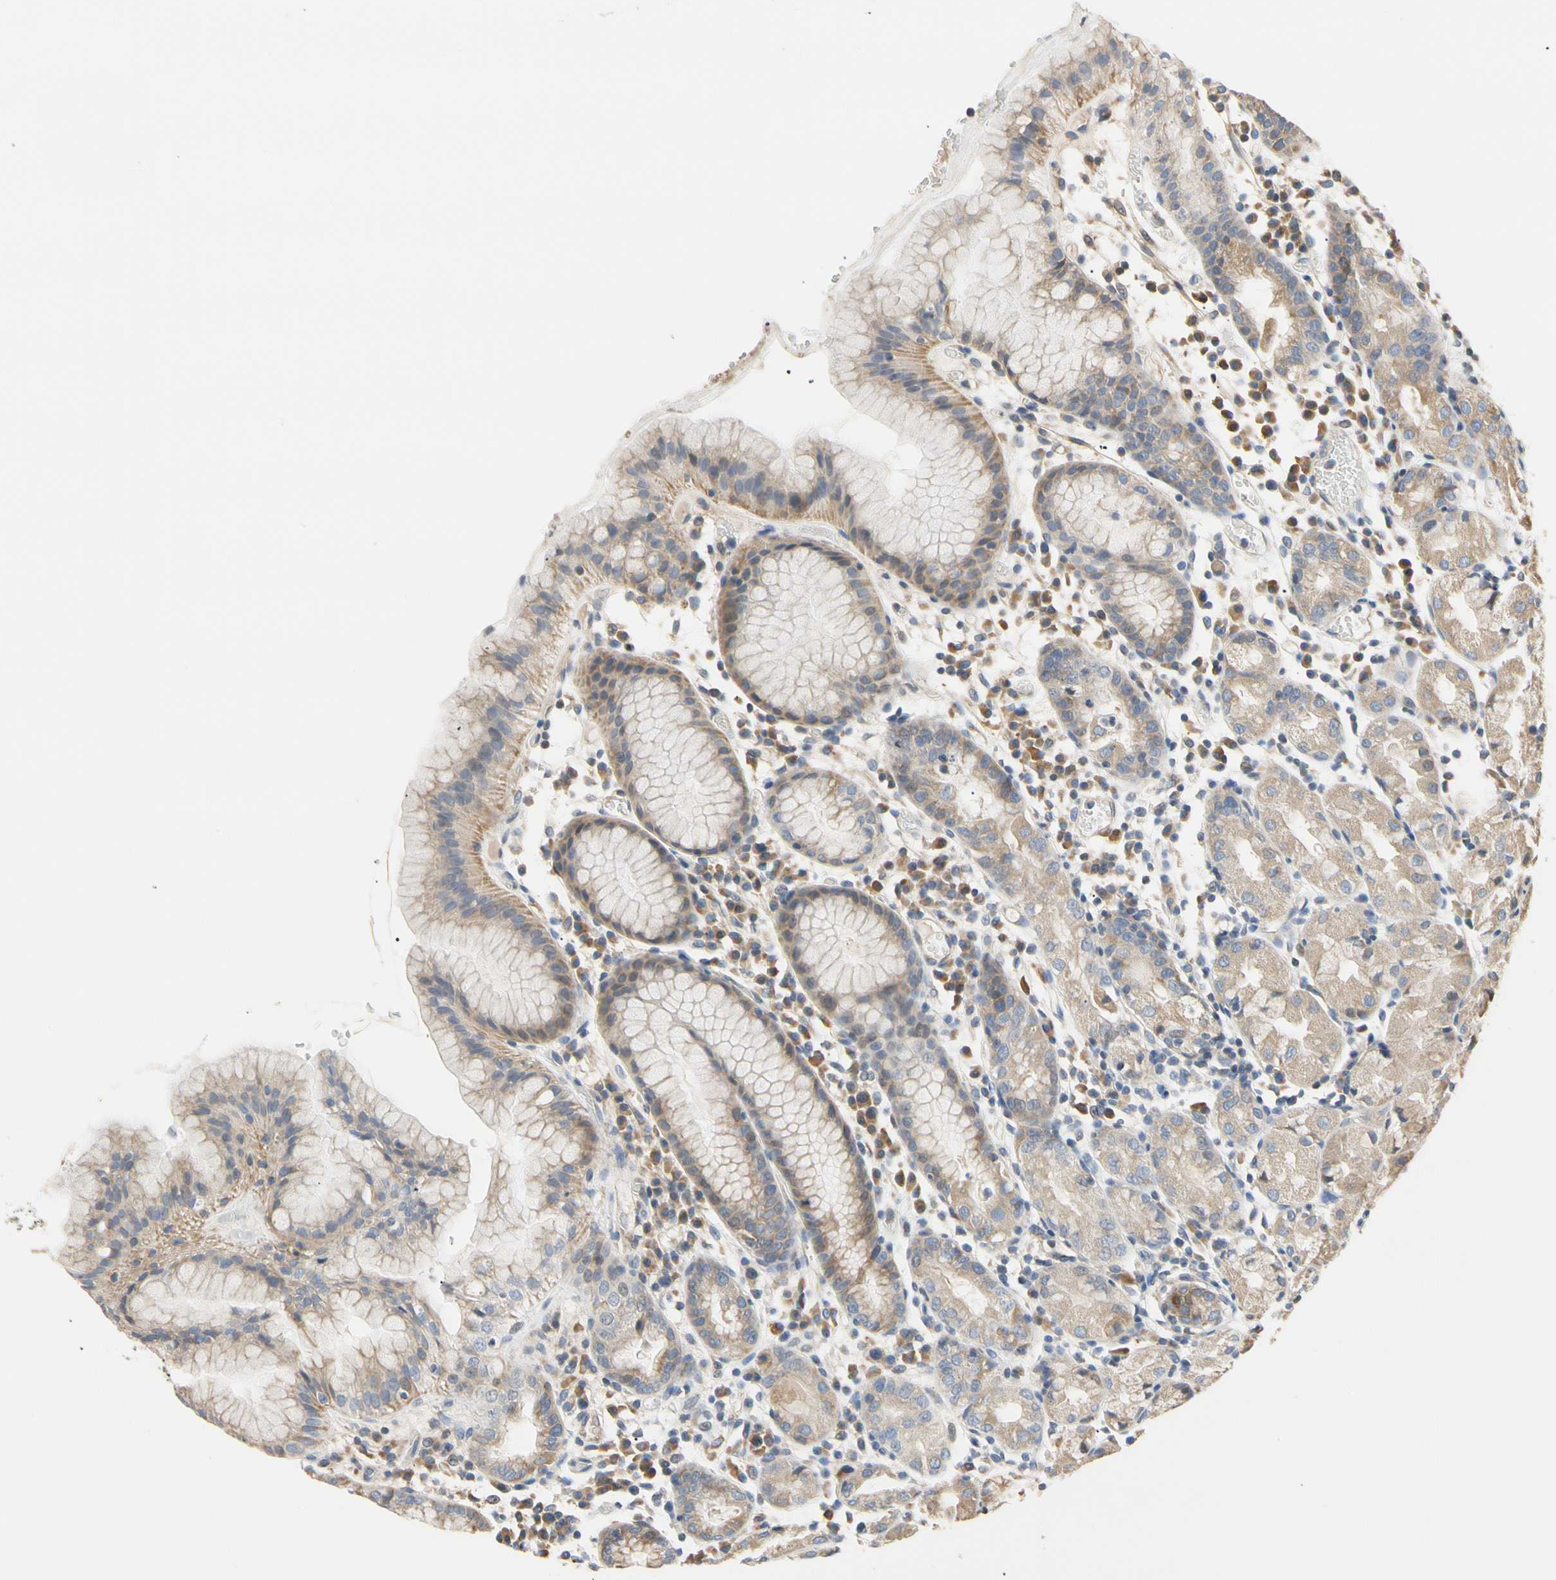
{"staining": {"intensity": "moderate", "quantity": "25%-75%", "location": "cytoplasmic/membranous"}, "tissue": "stomach", "cell_type": "Glandular cells", "image_type": "normal", "snomed": [{"axis": "morphology", "description": "Normal tissue, NOS"}, {"axis": "topography", "description": "Stomach"}, {"axis": "topography", "description": "Stomach, lower"}], "caption": "Immunohistochemical staining of unremarkable stomach demonstrates 25%-75% levels of moderate cytoplasmic/membranous protein staining in about 25%-75% of glandular cells.", "gene": "PLGRKT", "patient": {"sex": "female", "age": 75}}